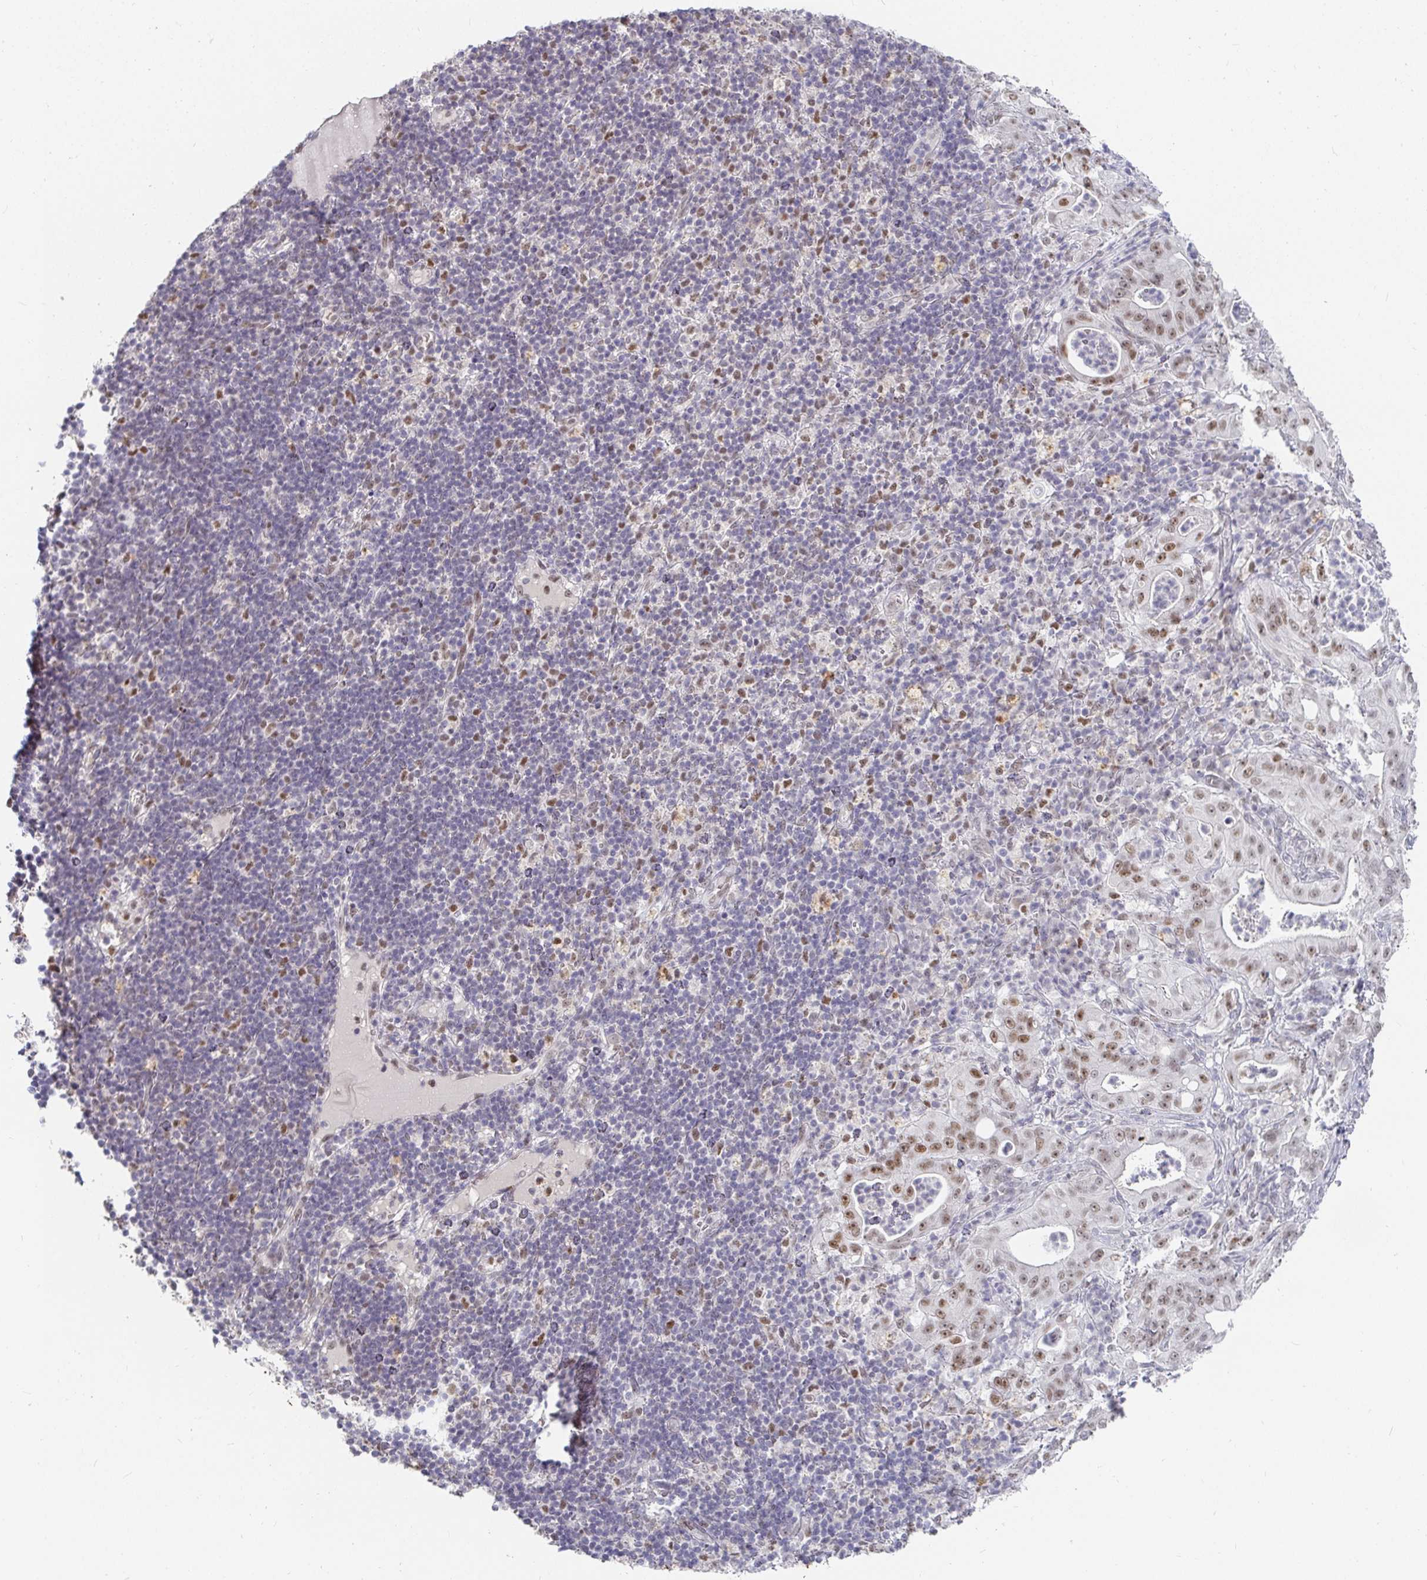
{"staining": {"intensity": "moderate", "quantity": "25%-75%", "location": "nuclear"}, "tissue": "pancreatic cancer", "cell_type": "Tumor cells", "image_type": "cancer", "snomed": [{"axis": "morphology", "description": "Adenocarcinoma, NOS"}, {"axis": "topography", "description": "Pancreas"}], "caption": "Tumor cells exhibit medium levels of moderate nuclear positivity in about 25%-75% of cells in human adenocarcinoma (pancreatic). The protein is stained brown, and the nuclei are stained in blue (DAB (3,3'-diaminobenzidine) IHC with brightfield microscopy, high magnification).", "gene": "RCOR1", "patient": {"sex": "male", "age": 71}}